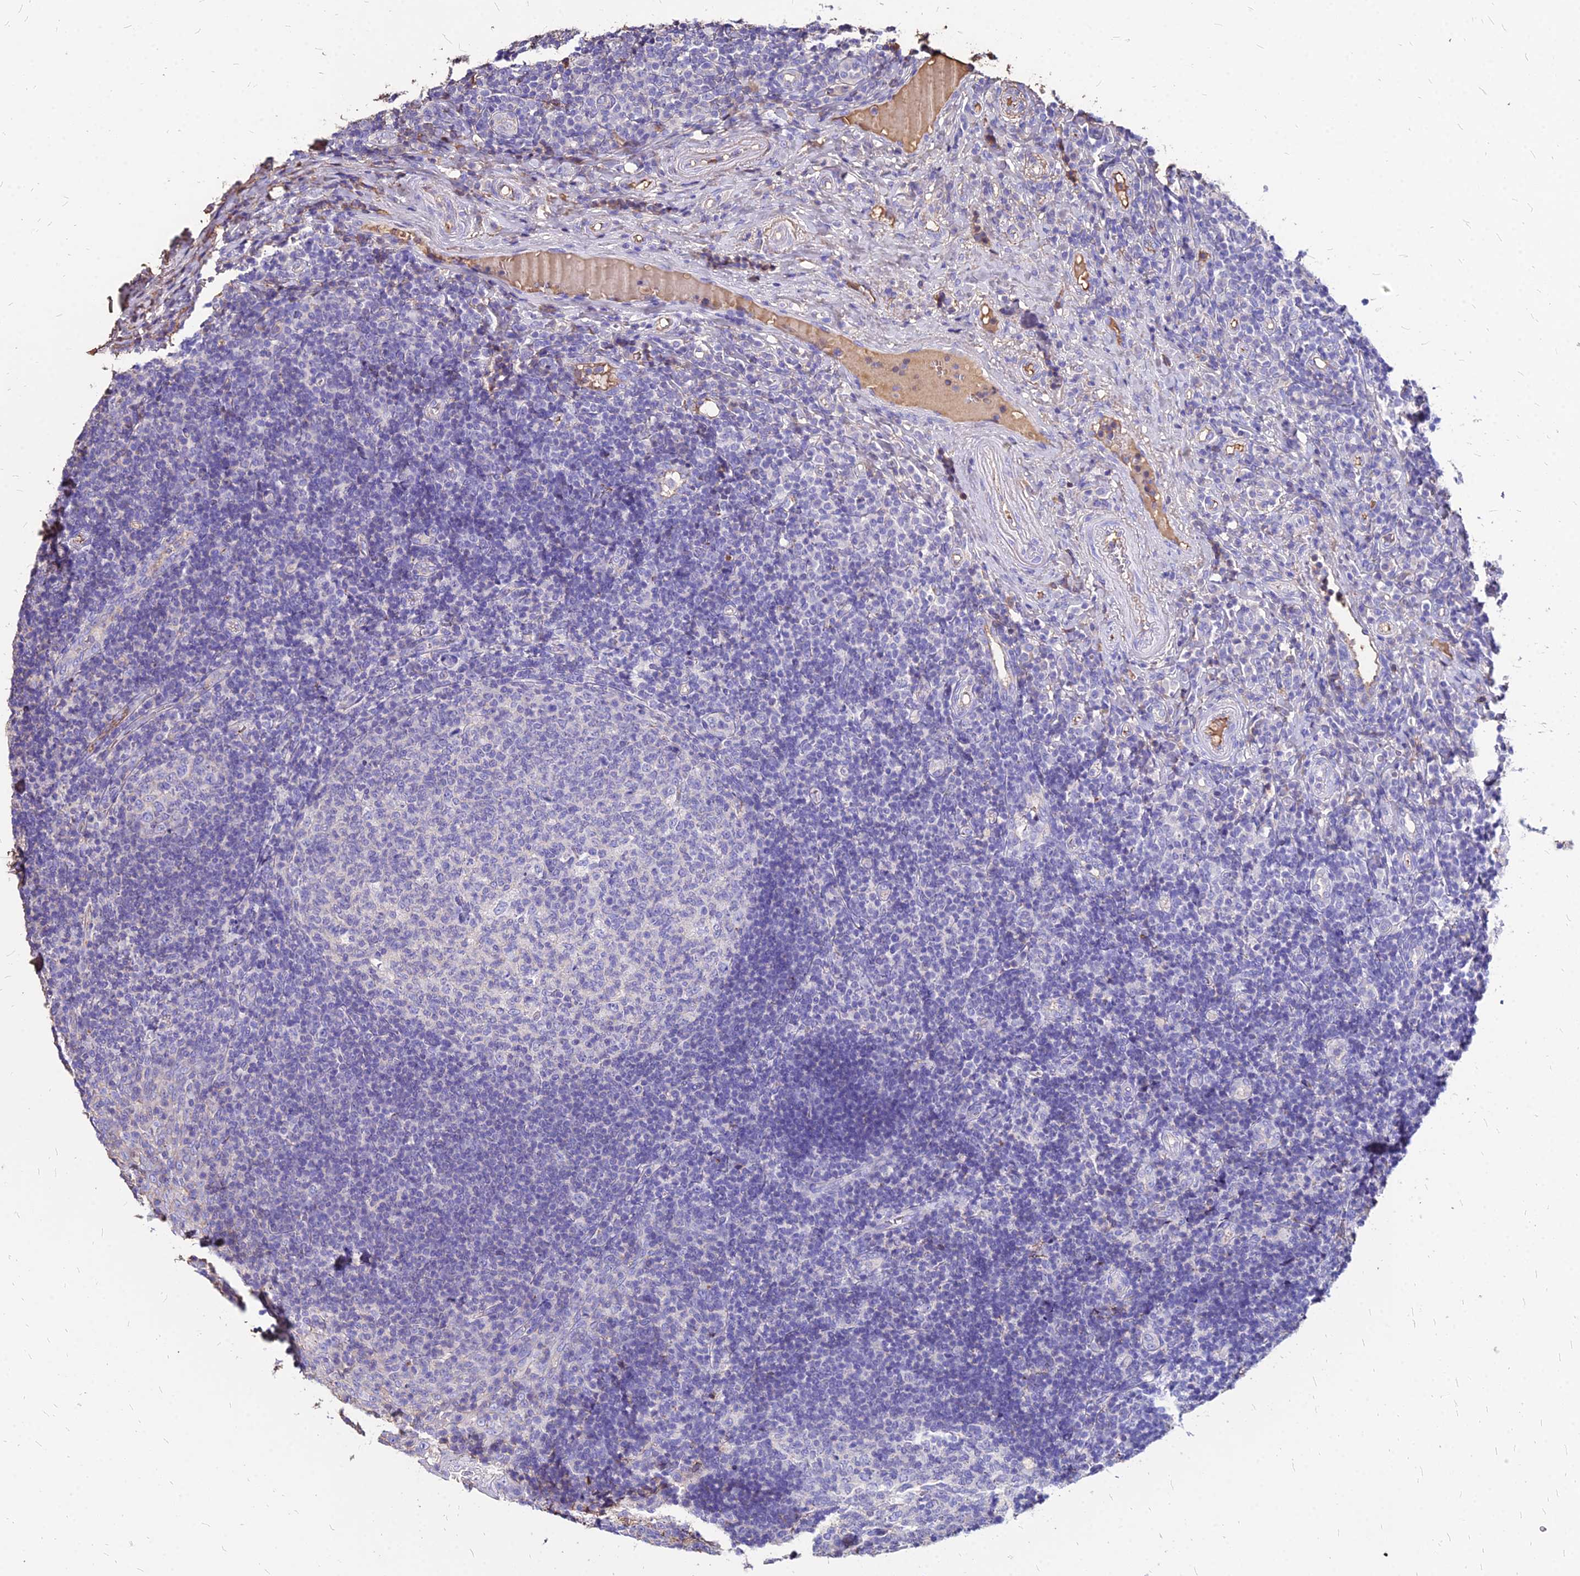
{"staining": {"intensity": "negative", "quantity": "none", "location": "none"}, "tissue": "tonsil", "cell_type": "Germinal center cells", "image_type": "normal", "snomed": [{"axis": "morphology", "description": "Normal tissue, NOS"}, {"axis": "topography", "description": "Tonsil"}], "caption": "Germinal center cells show no significant protein positivity in normal tonsil. (Stains: DAB immunohistochemistry (IHC) with hematoxylin counter stain, Microscopy: brightfield microscopy at high magnification).", "gene": "NME5", "patient": {"sex": "female", "age": 40}}